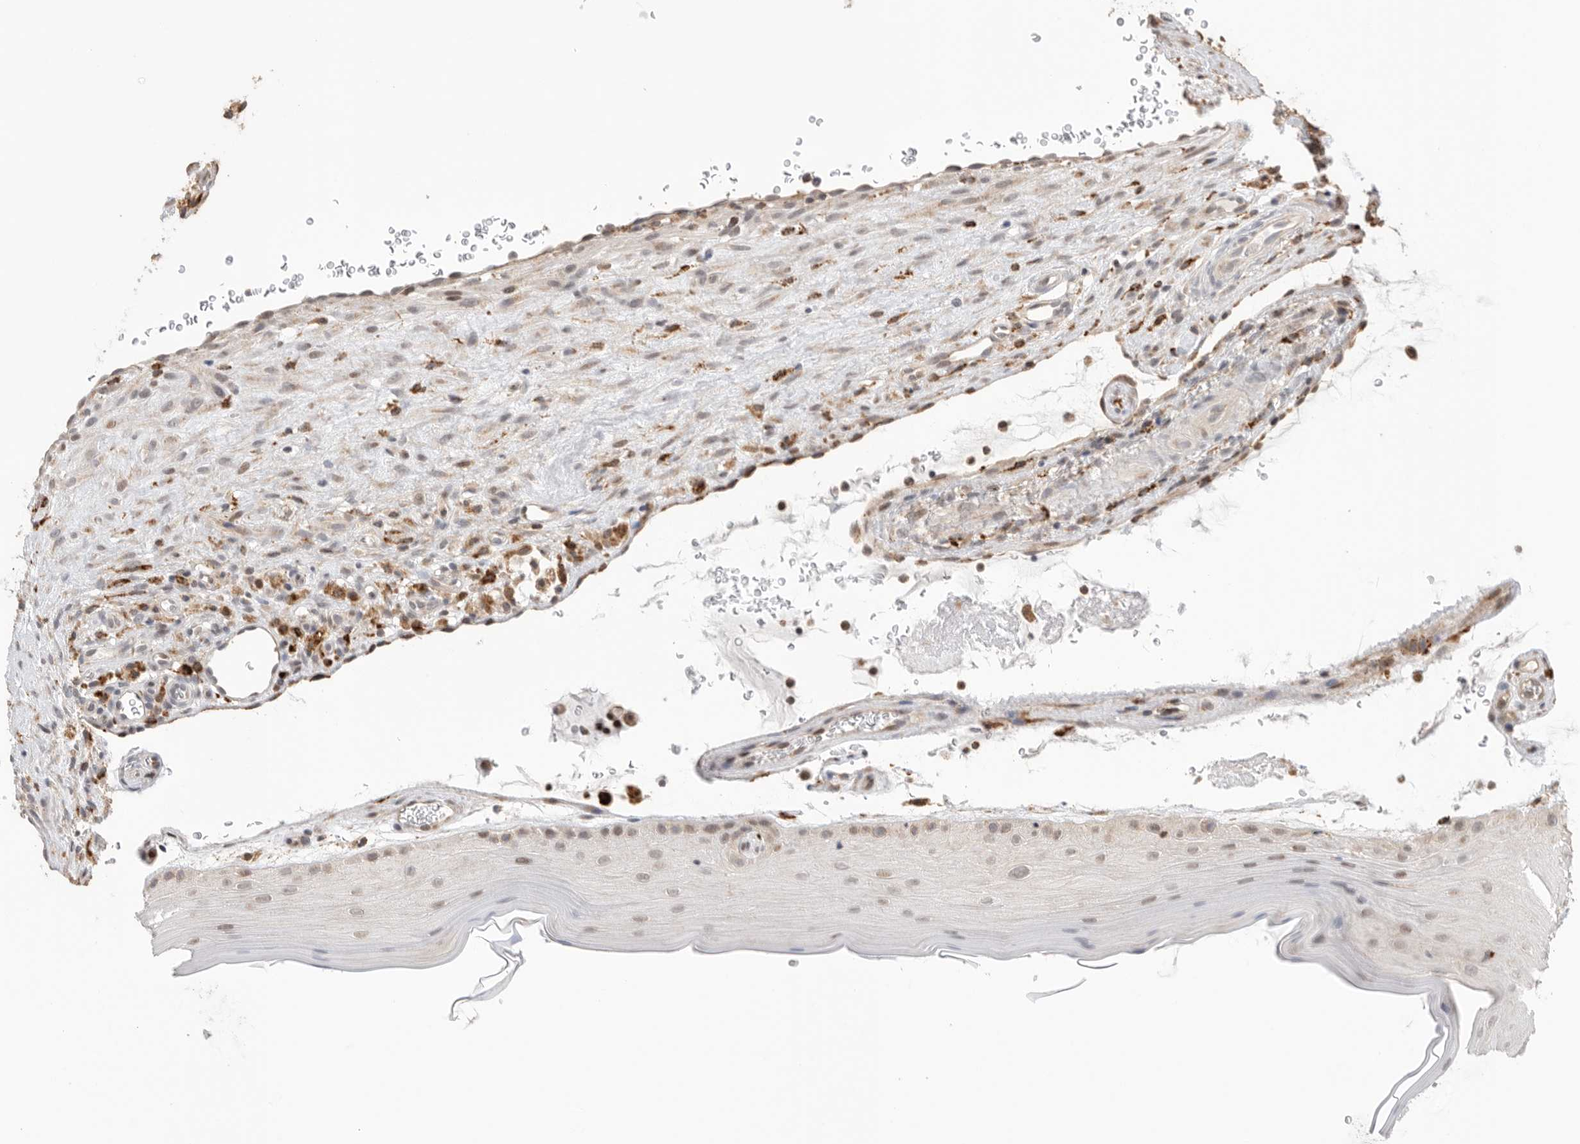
{"staining": {"intensity": "moderate", "quantity": "<25%", "location": "nuclear"}, "tissue": "oral mucosa", "cell_type": "Squamous epithelial cells", "image_type": "normal", "snomed": [{"axis": "morphology", "description": "Normal tissue, NOS"}, {"axis": "topography", "description": "Oral tissue"}], "caption": "Immunohistochemical staining of benign human oral mucosa displays <25% levels of moderate nuclear protein staining in about <25% of squamous epithelial cells. (DAB IHC with brightfield microscopy, high magnification).", "gene": "GGH", "patient": {"sex": "male", "age": 13}}